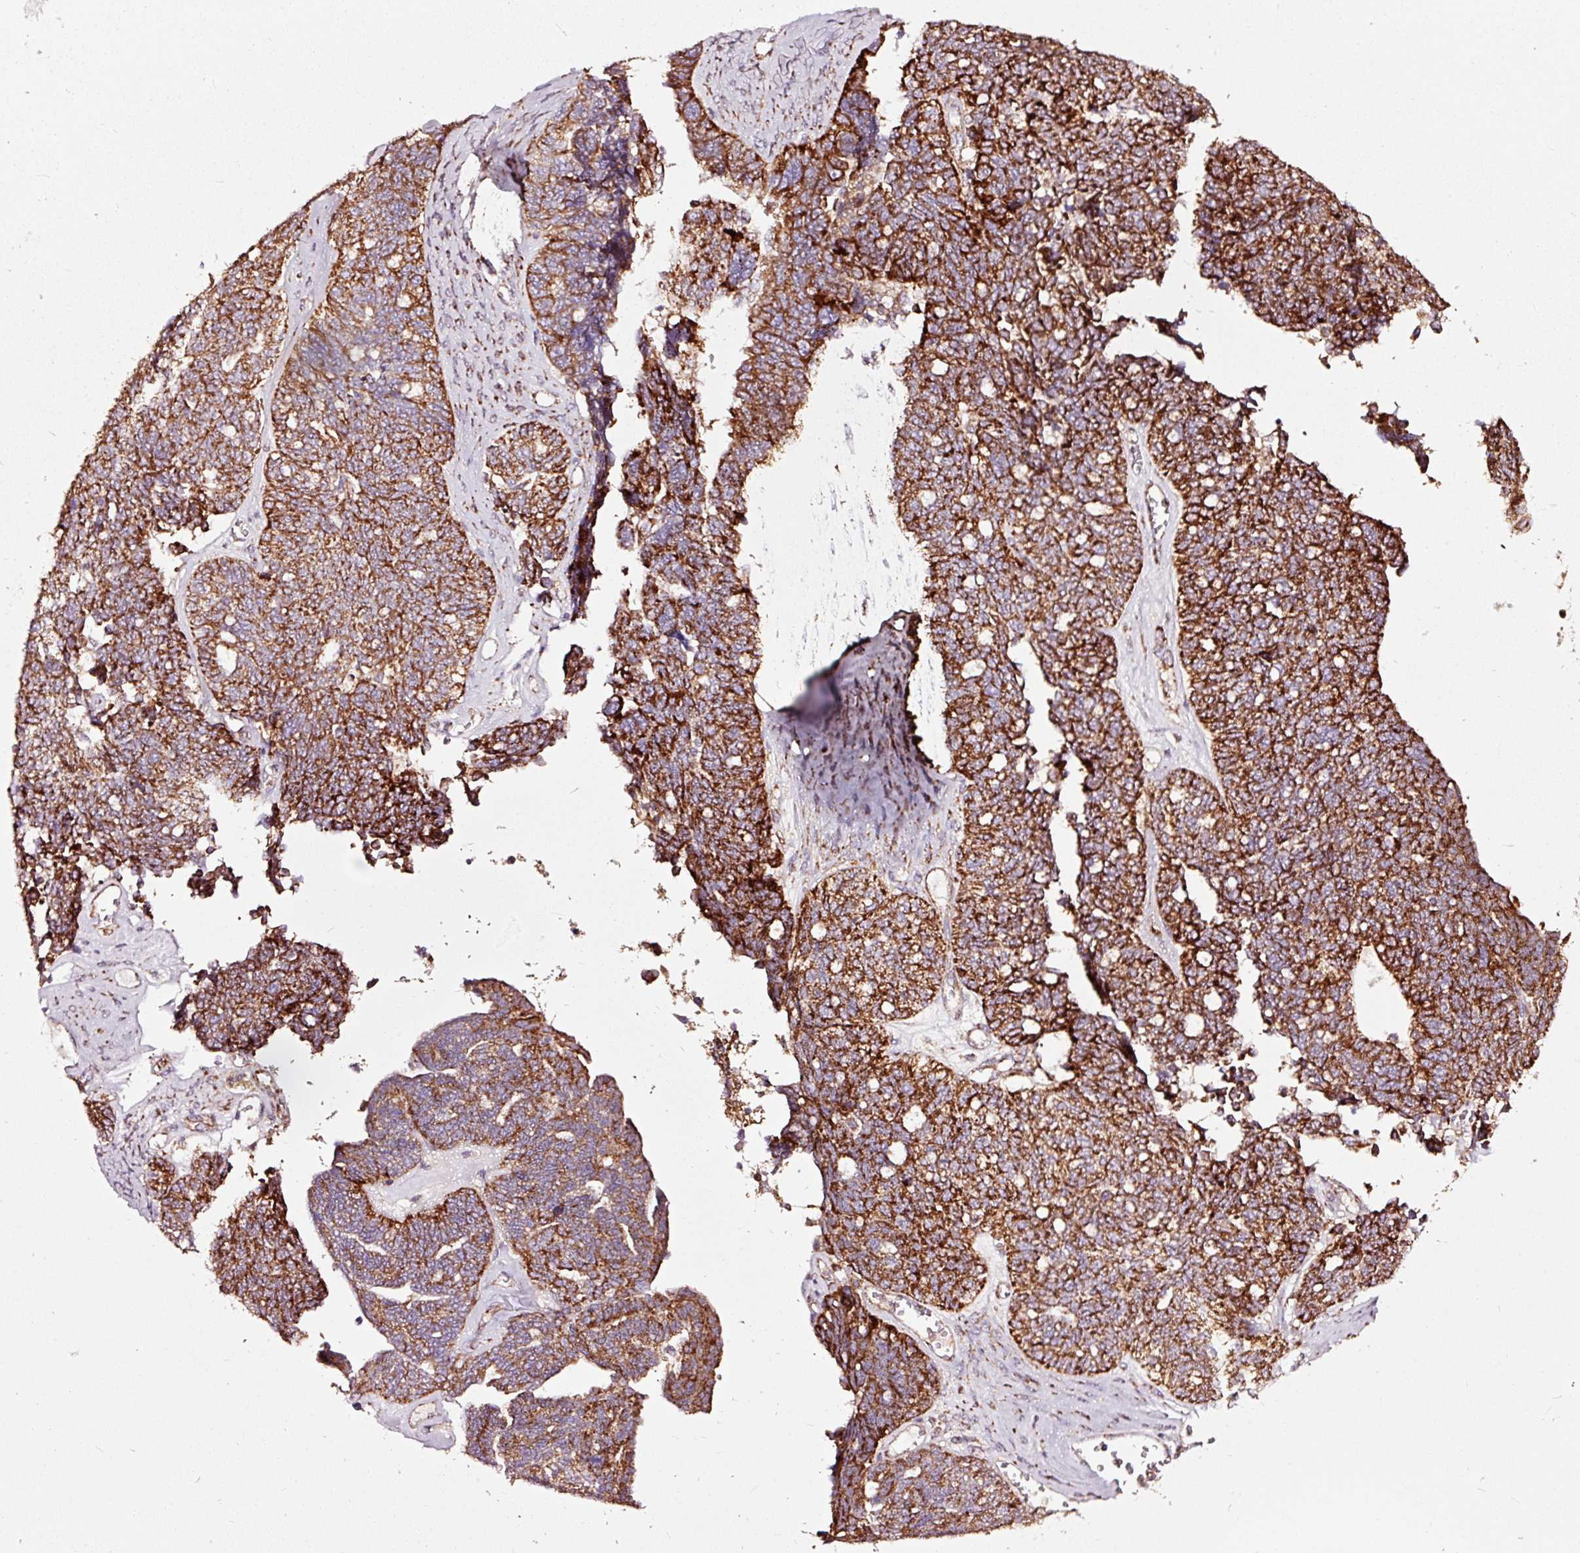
{"staining": {"intensity": "strong", "quantity": ">75%", "location": "cytoplasmic/membranous"}, "tissue": "ovarian cancer", "cell_type": "Tumor cells", "image_type": "cancer", "snomed": [{"axis": "morphology", "description": "Cystadenocarcinoma, serous, NOS"}, {"axis": "topography", "description": "Ovary"}], "caption": "The immunohistochemical stain shows strong cytoplasmic/membranous expression in tumor cells of ovarian cancer tissue. (brown staining indicates protein expression, while blue staining denotes nuclei).", "gene": "TPM1", "patient": {"sex": "female", "age": 79}}